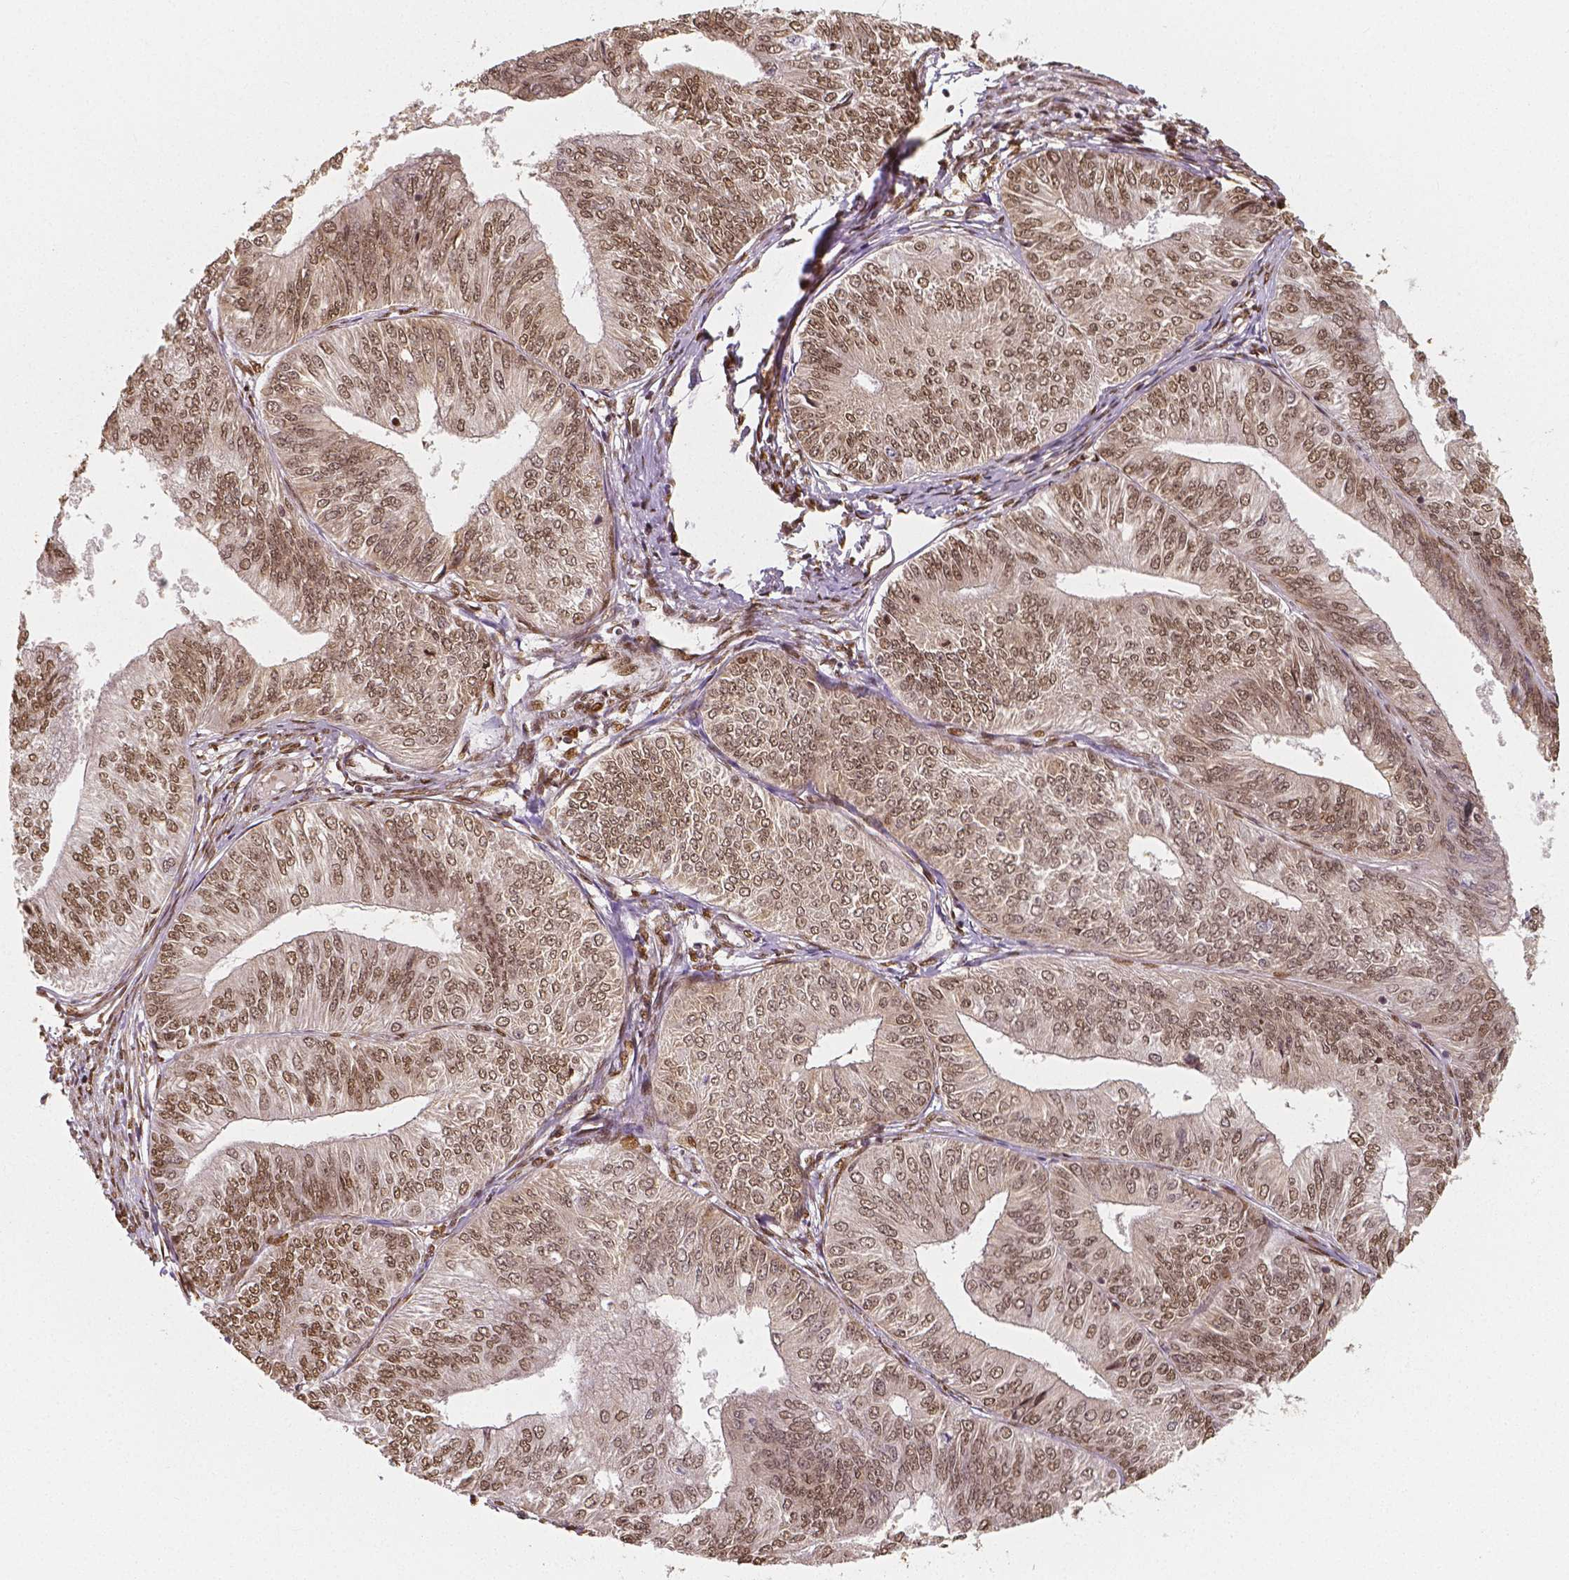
{"staining": {"intensity": "moderate", "quantity": ">75%", "location": "nuclear"}, "tissue": "endometrial cancer", "cell_type": "Tumor cells", "image_type": "cancer", "snomed": [{"axis": "morphology", "description": "Adenocarcinoma, NOS"}, {"axis": "topography", "description": "Endometrium"}], "caption": "Endometrial adenocarcinoma stained with a protein marker shows moderate staining in tumor cells.", "gene": "NUCKS1", "patient": {"sex": "female", "age": 58}}